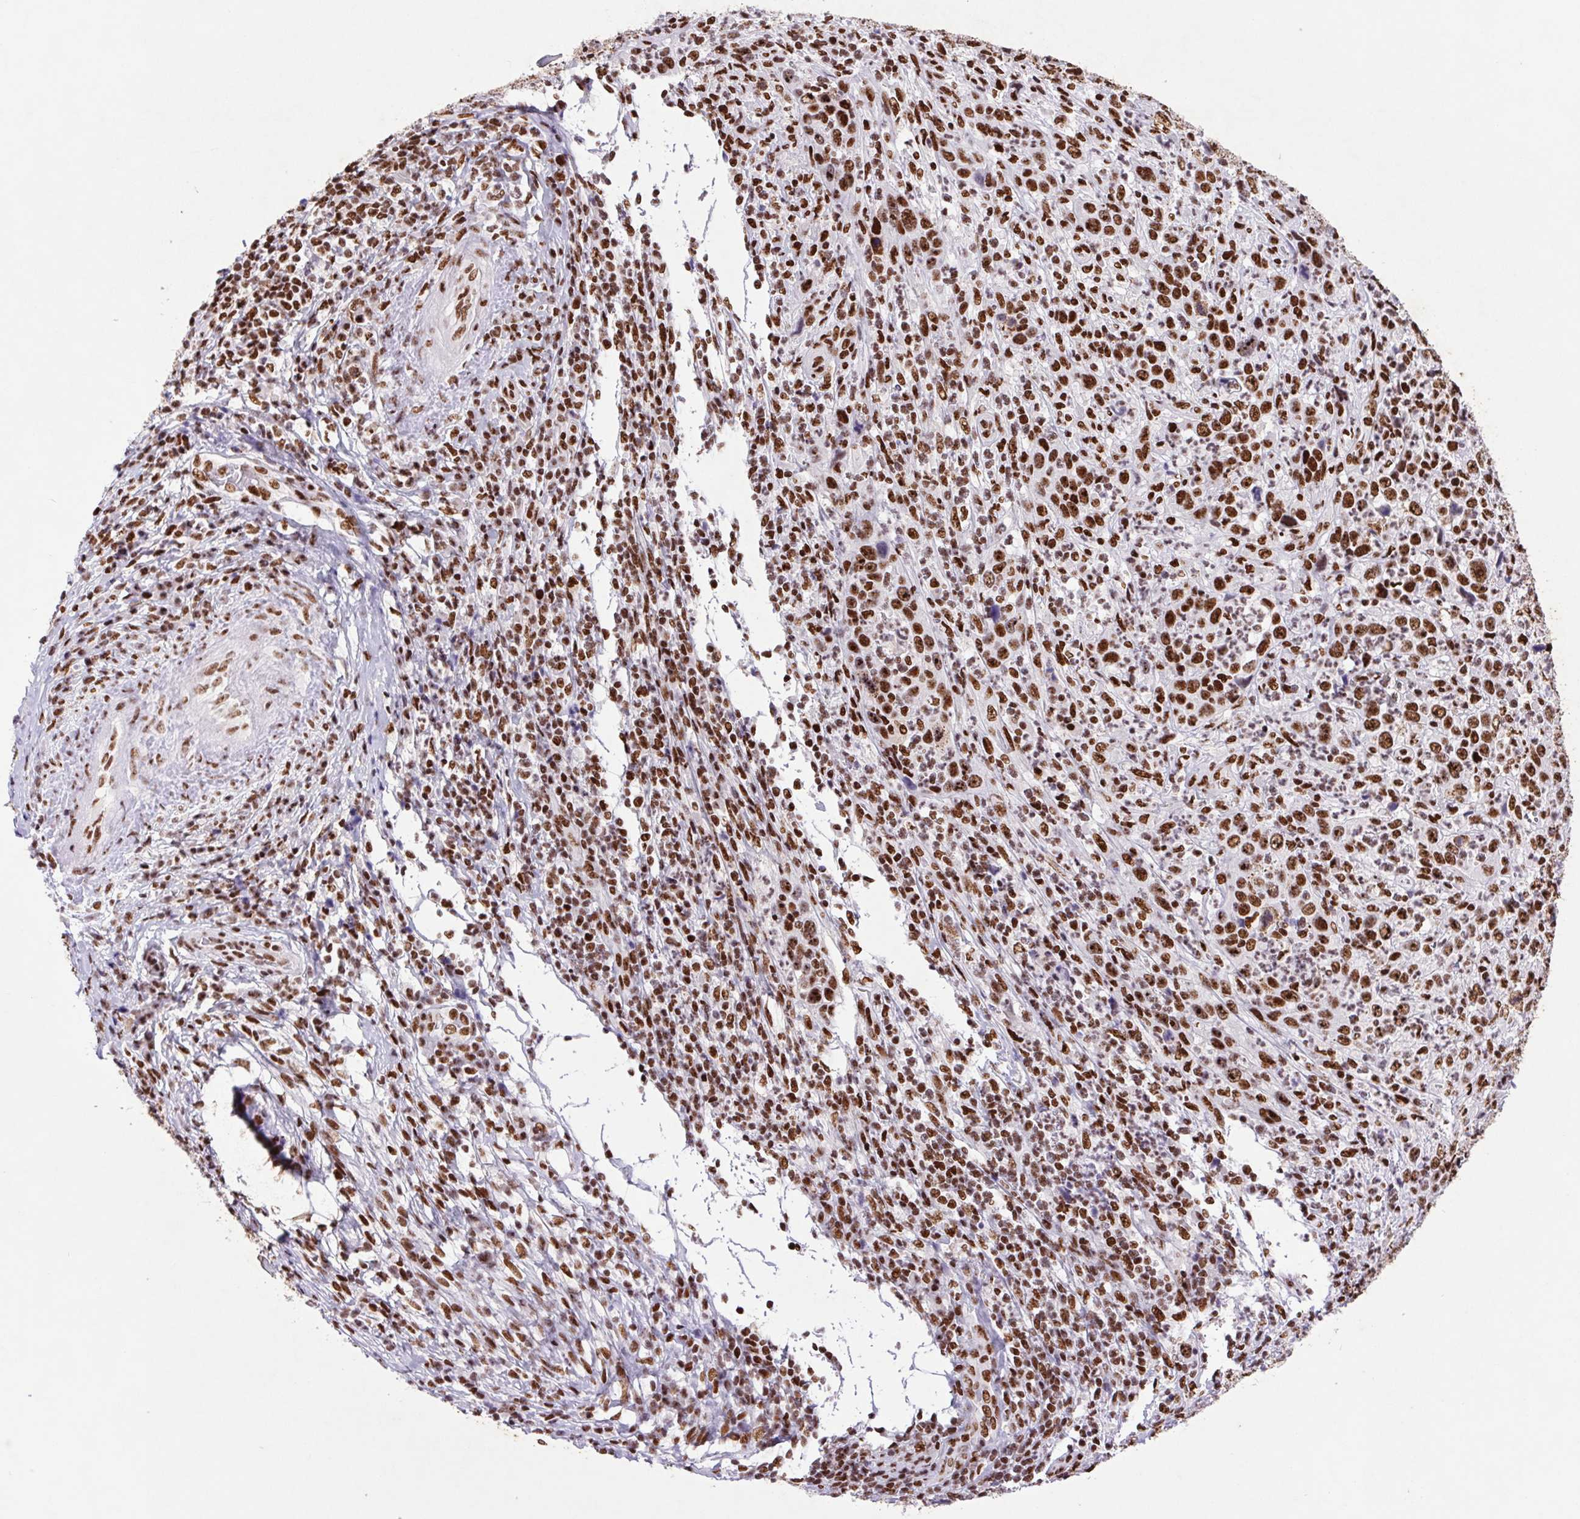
{"staining": {"intensity": "strong", "quantity": ">75%", "location": "nuclear"}, "tissue": "cervical cancer", "cell_type": "Tumor cells", "image_type": "cancer", "snomed": [{"axis": "morphology", "description": "Squamous cell carcinoma, NOS"}, {"axis": "topography", "description": "Cervix"}], "caption": "Immunohistochemical staining of cervical cancer (squamous cell carcinoma) displays high levels of strong nuclear protein staining in about >75% of tumor cells.", "gene": "LDLRAD4", "patient": {"sex": "female", "age": 46}}